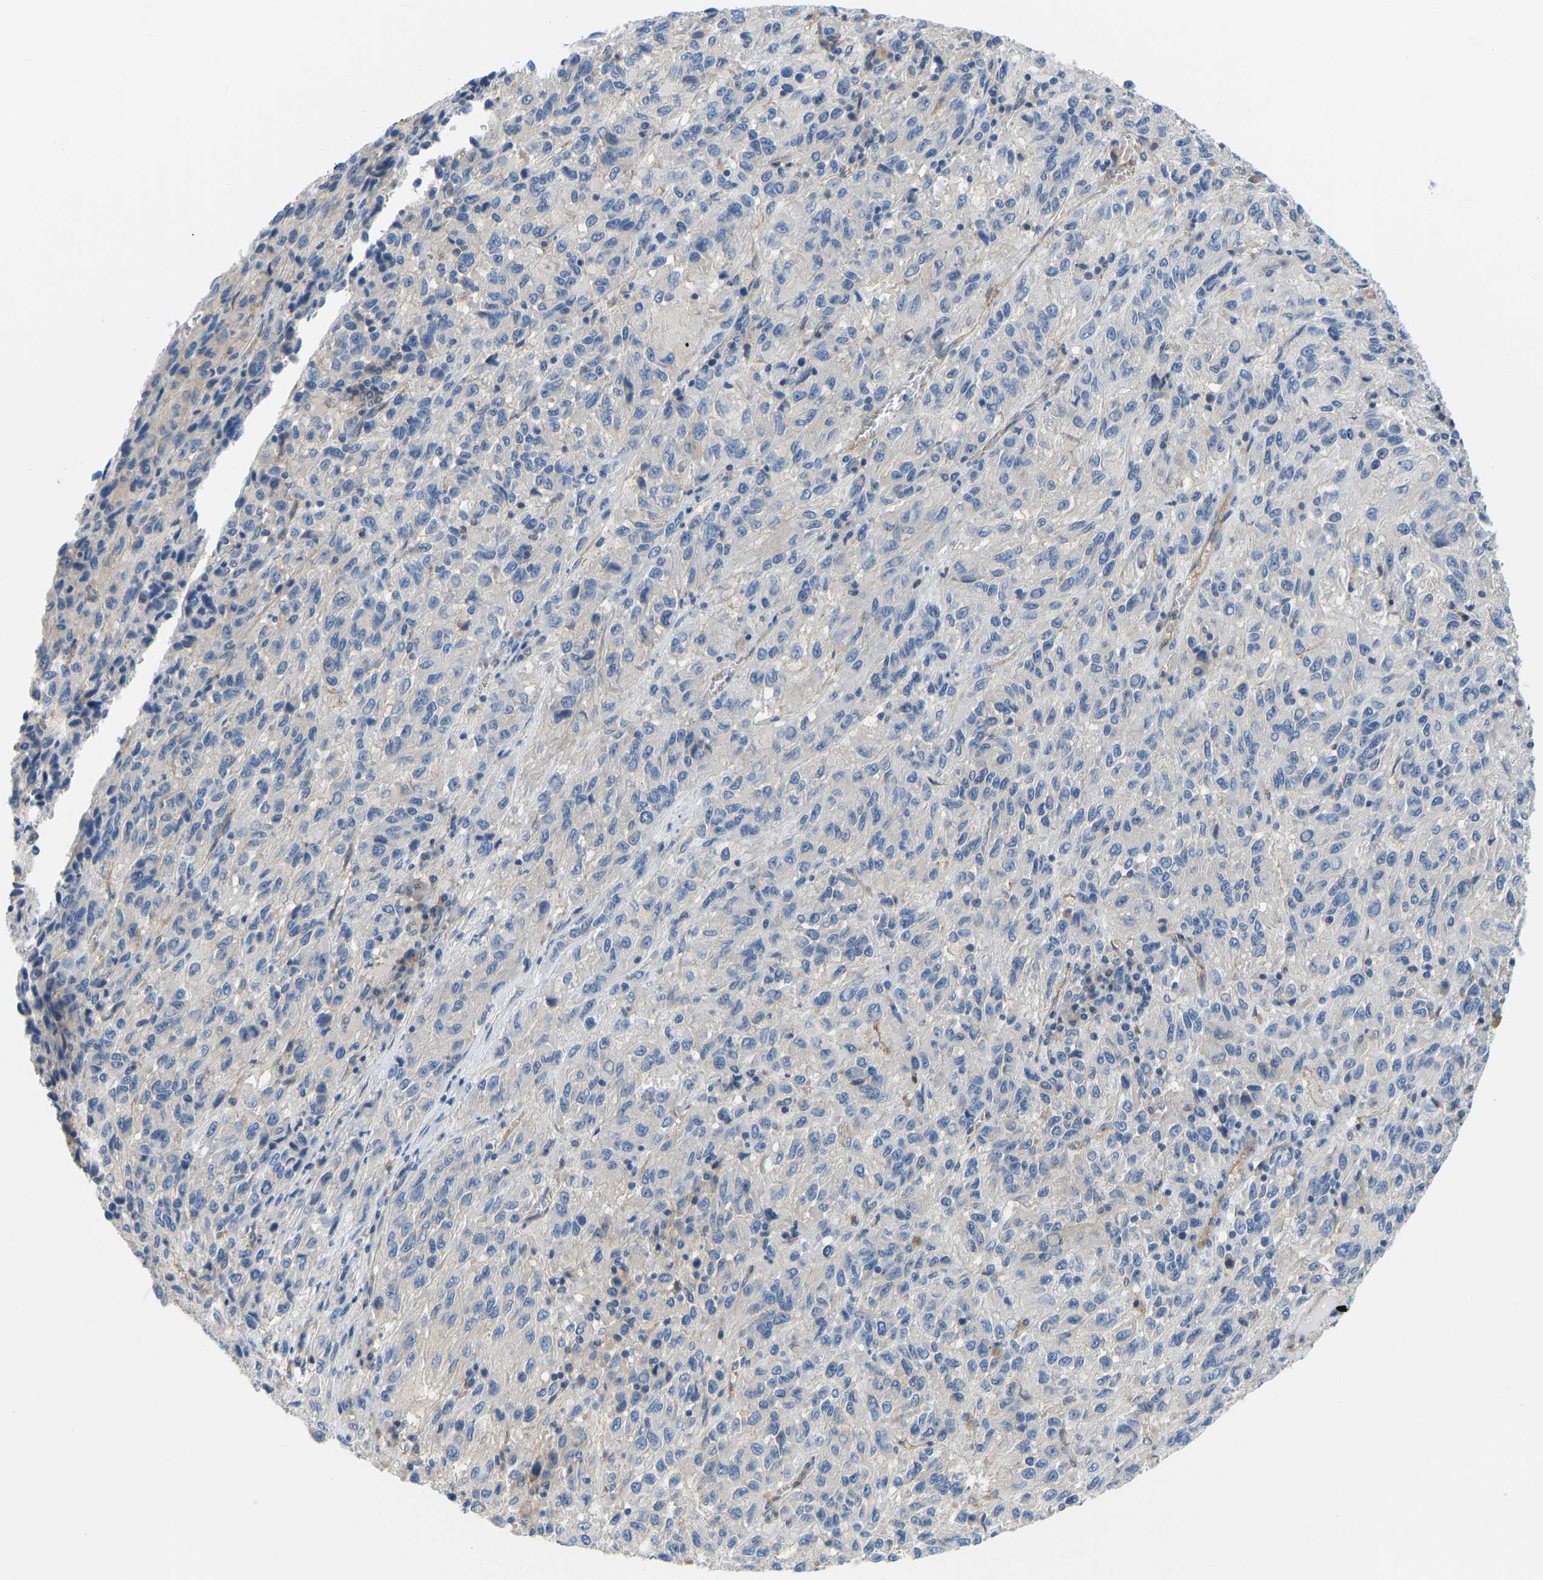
{"staining": {"intensity": "negative", "quantity": "none", "location": "none"}, "tissue": "melanoma", "cell_type": "Tumor cells", "image_type": "cancer", "snomed": [{"axis": "morphology", "description": "Malignant melanoma, Metastatic site"}, {"axis": "topography", "description": "Lung"}], "caption": "Melanoma was stained to show a protein in brown. There is no significant expression in tumor cells. (DAB IHC, high magnification).", "gene": "CHAD", "patient": {"sex": "male", "age": 64}}